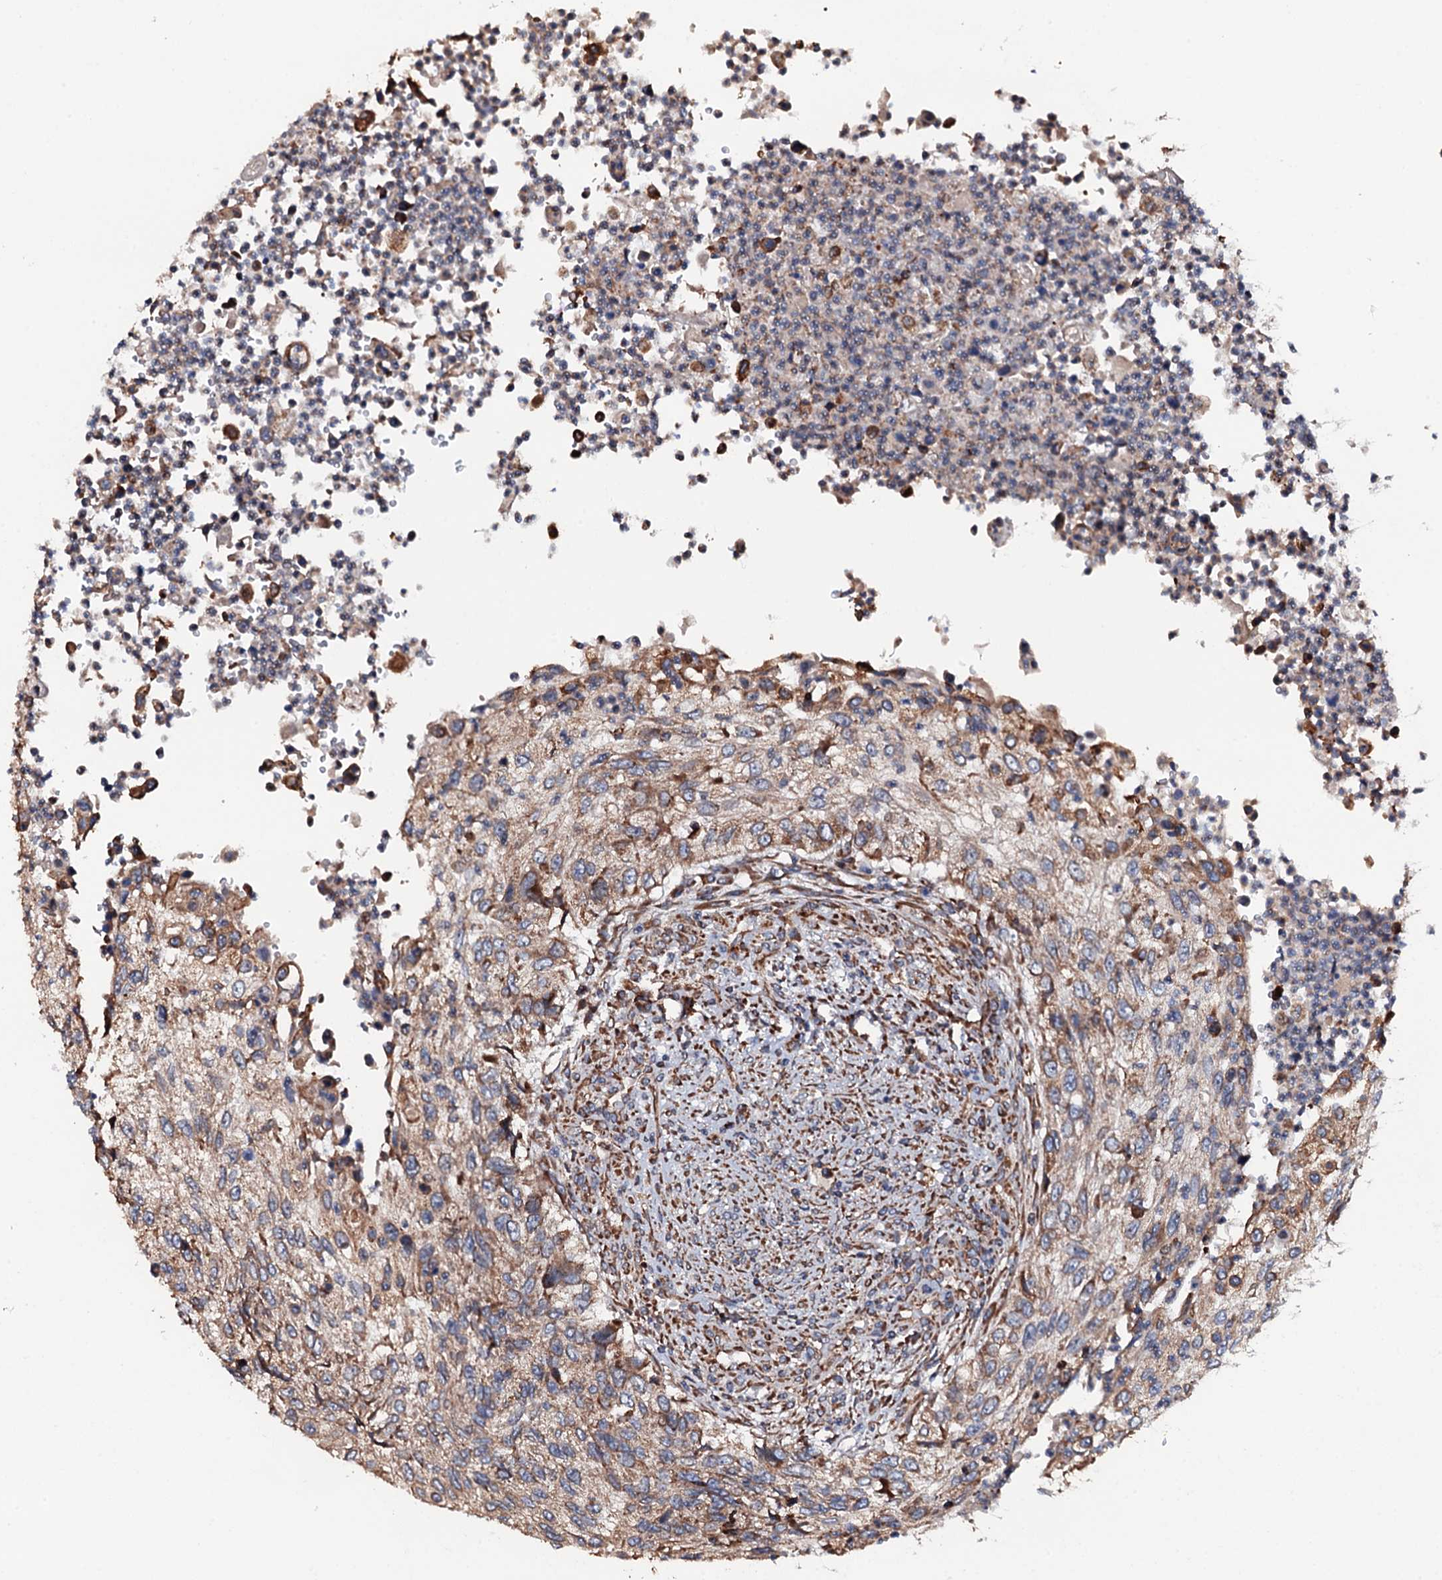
{"staining": {"intensity": "moderate", "quantity": ">75%", "location": "cytoplasmic/membranous"}, "tissue": "urothelial cancer", "cell_type": "Tumor cells", "image_type": "cancer", "snomed": [{"axis": "morphology", "description": "Urothelial carcinoma, High grade"}, {"axis": "topography", "description": "Urinary bladder"}], "caption": "A photomicrograph showing moderate cytoplasmic/membranous staining in approximately >75% of tumor cells in urothelial cancer, as visualized by brown immunohistochemical staining.", "gene": "RAB12", "patient": {"sex": "female", "age": 60}}